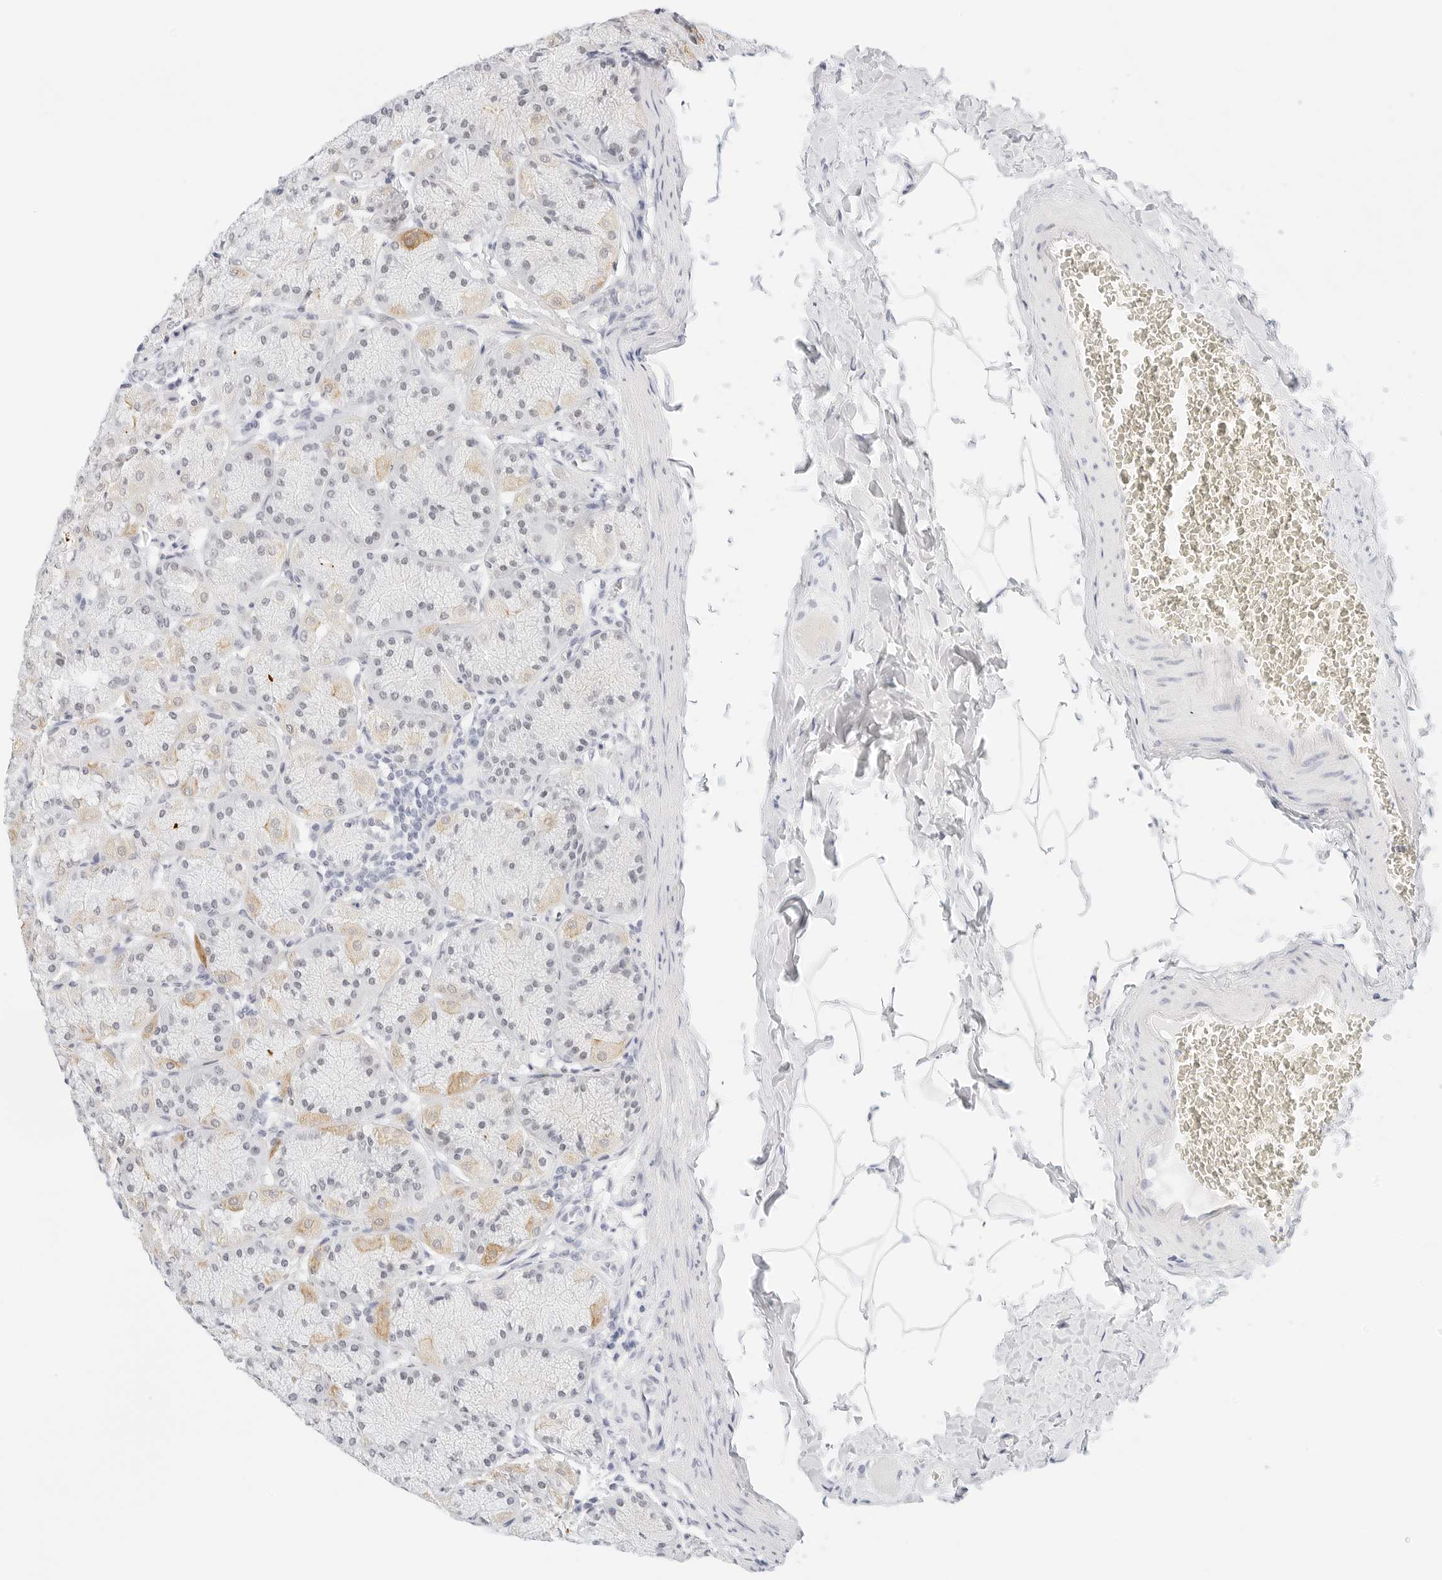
{"staining": {"intensity": "weak", "quantity": "<25%", "location": "cytoplasmic/membranous,nuclear"}, "tissue": "stomach", "cell_type": "Glandular cells", "image_type": "normal", "snomed": [{"axis": "morphology", "description": "Normal tissue, NOS"}, {"axis": "topography", "description": "Stomach"}], "caption": "This photomicrograph is of benign stomach stained with immunohistochemistry to label a protein in brown with the nuclei are counter-stained blue. There is no positivity in glandular cells. (DAB (3,3'-diaminobenzidine) IHC, high magnification).", "gene": "CD22", "patient": {"sex": "male", "age": 42}}